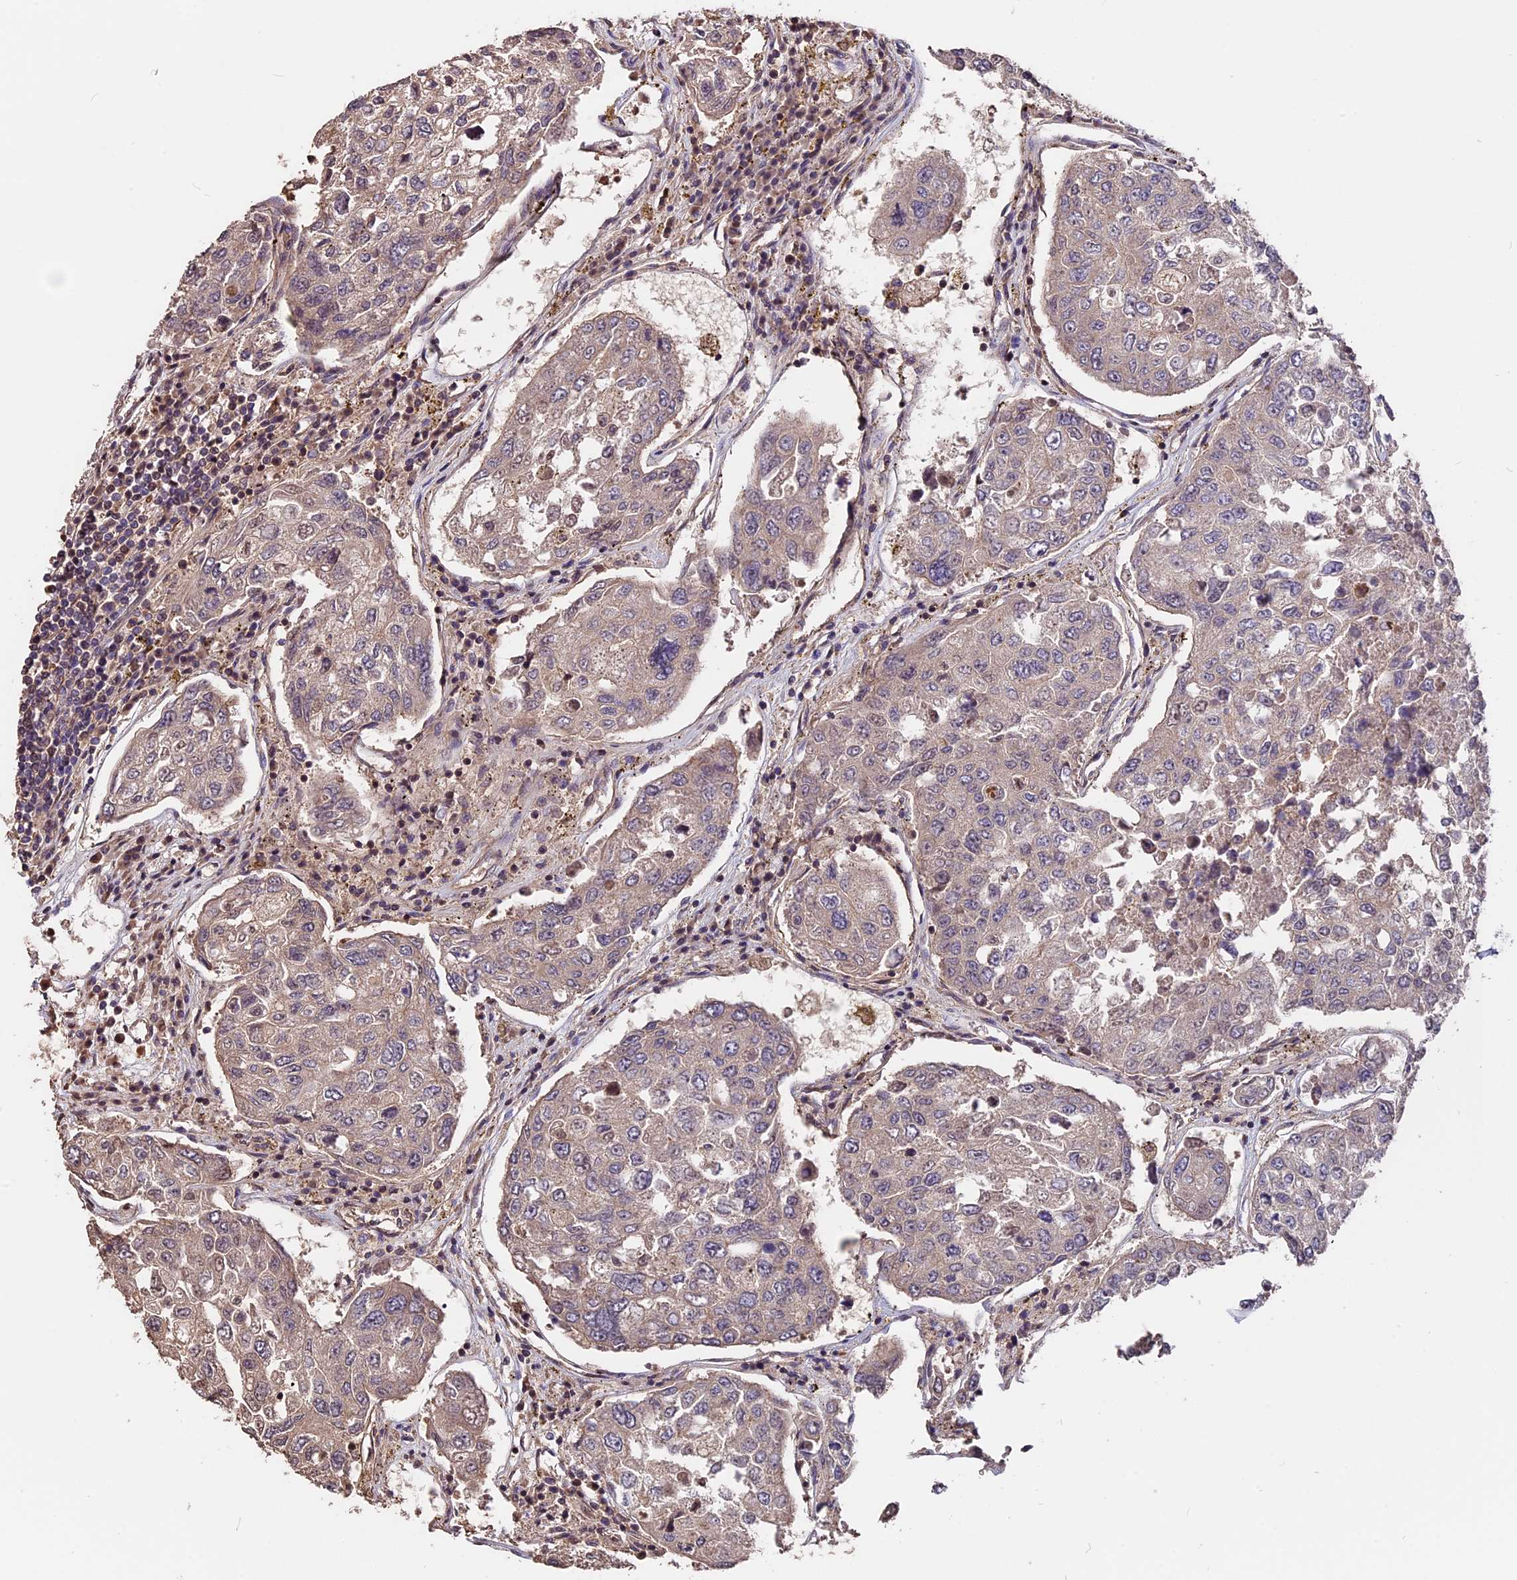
{"staining": {"intensity": "weak", "quantity": "<25%", "location": "cytoplasmic/membranous"}, "tissue": "urothelial cancer", "cell_type": "Tumor cells", "image_type": "cancer", "snomed": [{"axis": "morphology", "description": "Urothelial carcinoma, High grade"}, {"axis": "topography", "description": "Lymph node"}, {"axis": "topography", "description": "Urinary bladder"}], "caption": "Human urothelial cancer stained for a protein using IHC displays no expression in tumor cells.", "gene": "ZC3H10", "patient": {"sex": "male", "age": 51}}